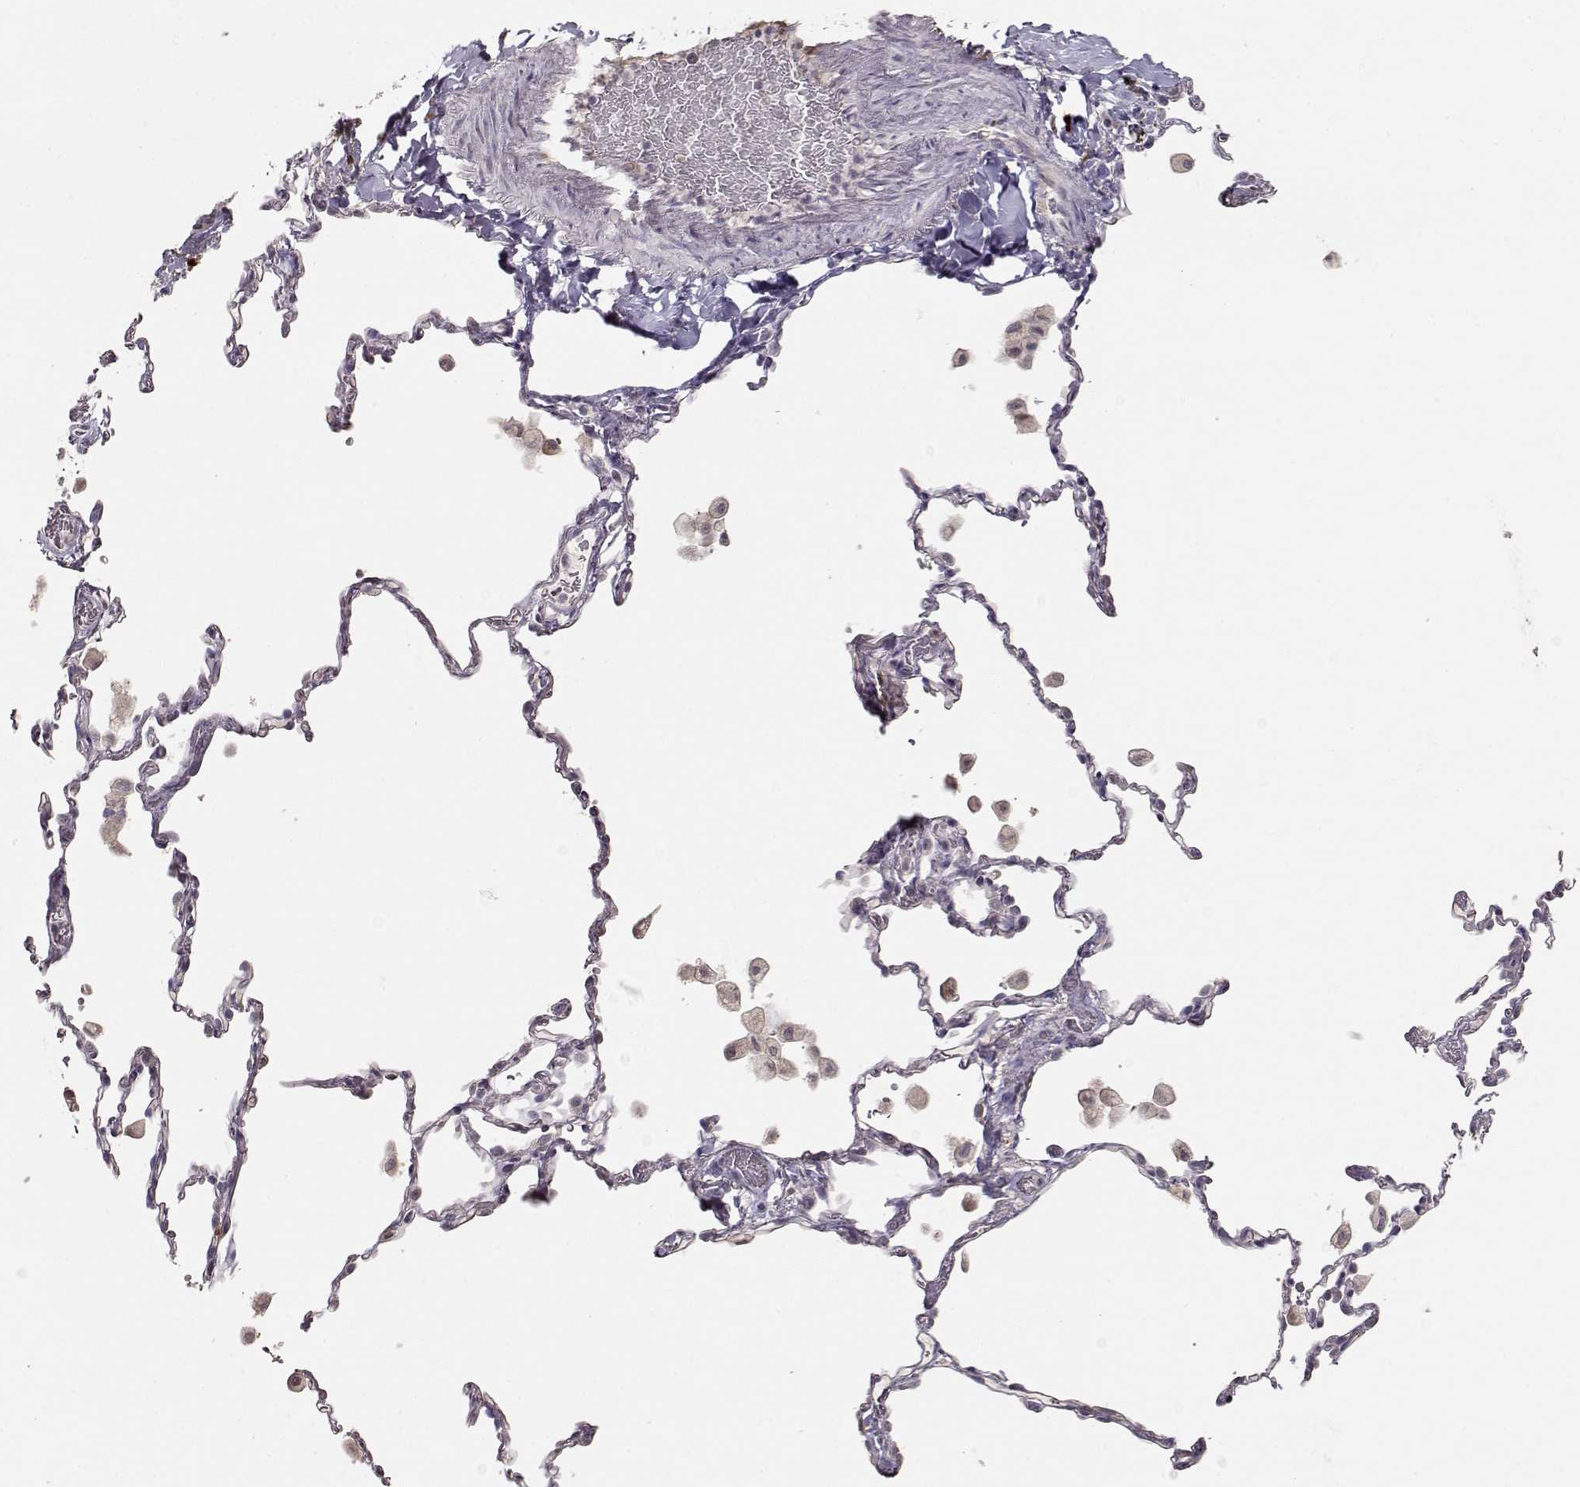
{"staining": {"intensity": "negative", "quantity": "none", "location": "none"}, "tissue": "bronchus", "cell_type": "Respiratory epithelial cells", "image_type": "normal", "snomed": [{"axis": "morphology", "description": "Normal tissue, NOS"}, {"axis": "topography", "description": "Bronchus"}, {"axis": "topography", "description": "Lung"}], "caption": "IHC photomicrograph of unremarkable bronchus: bronchus stained with DAB shows no significant protein positivity in respiratory epithelial cells. (DAB immunohistochemistry (IHC), high magnification).", "gene": "S100B", "patient": {"sex": "male", "age": 54}}